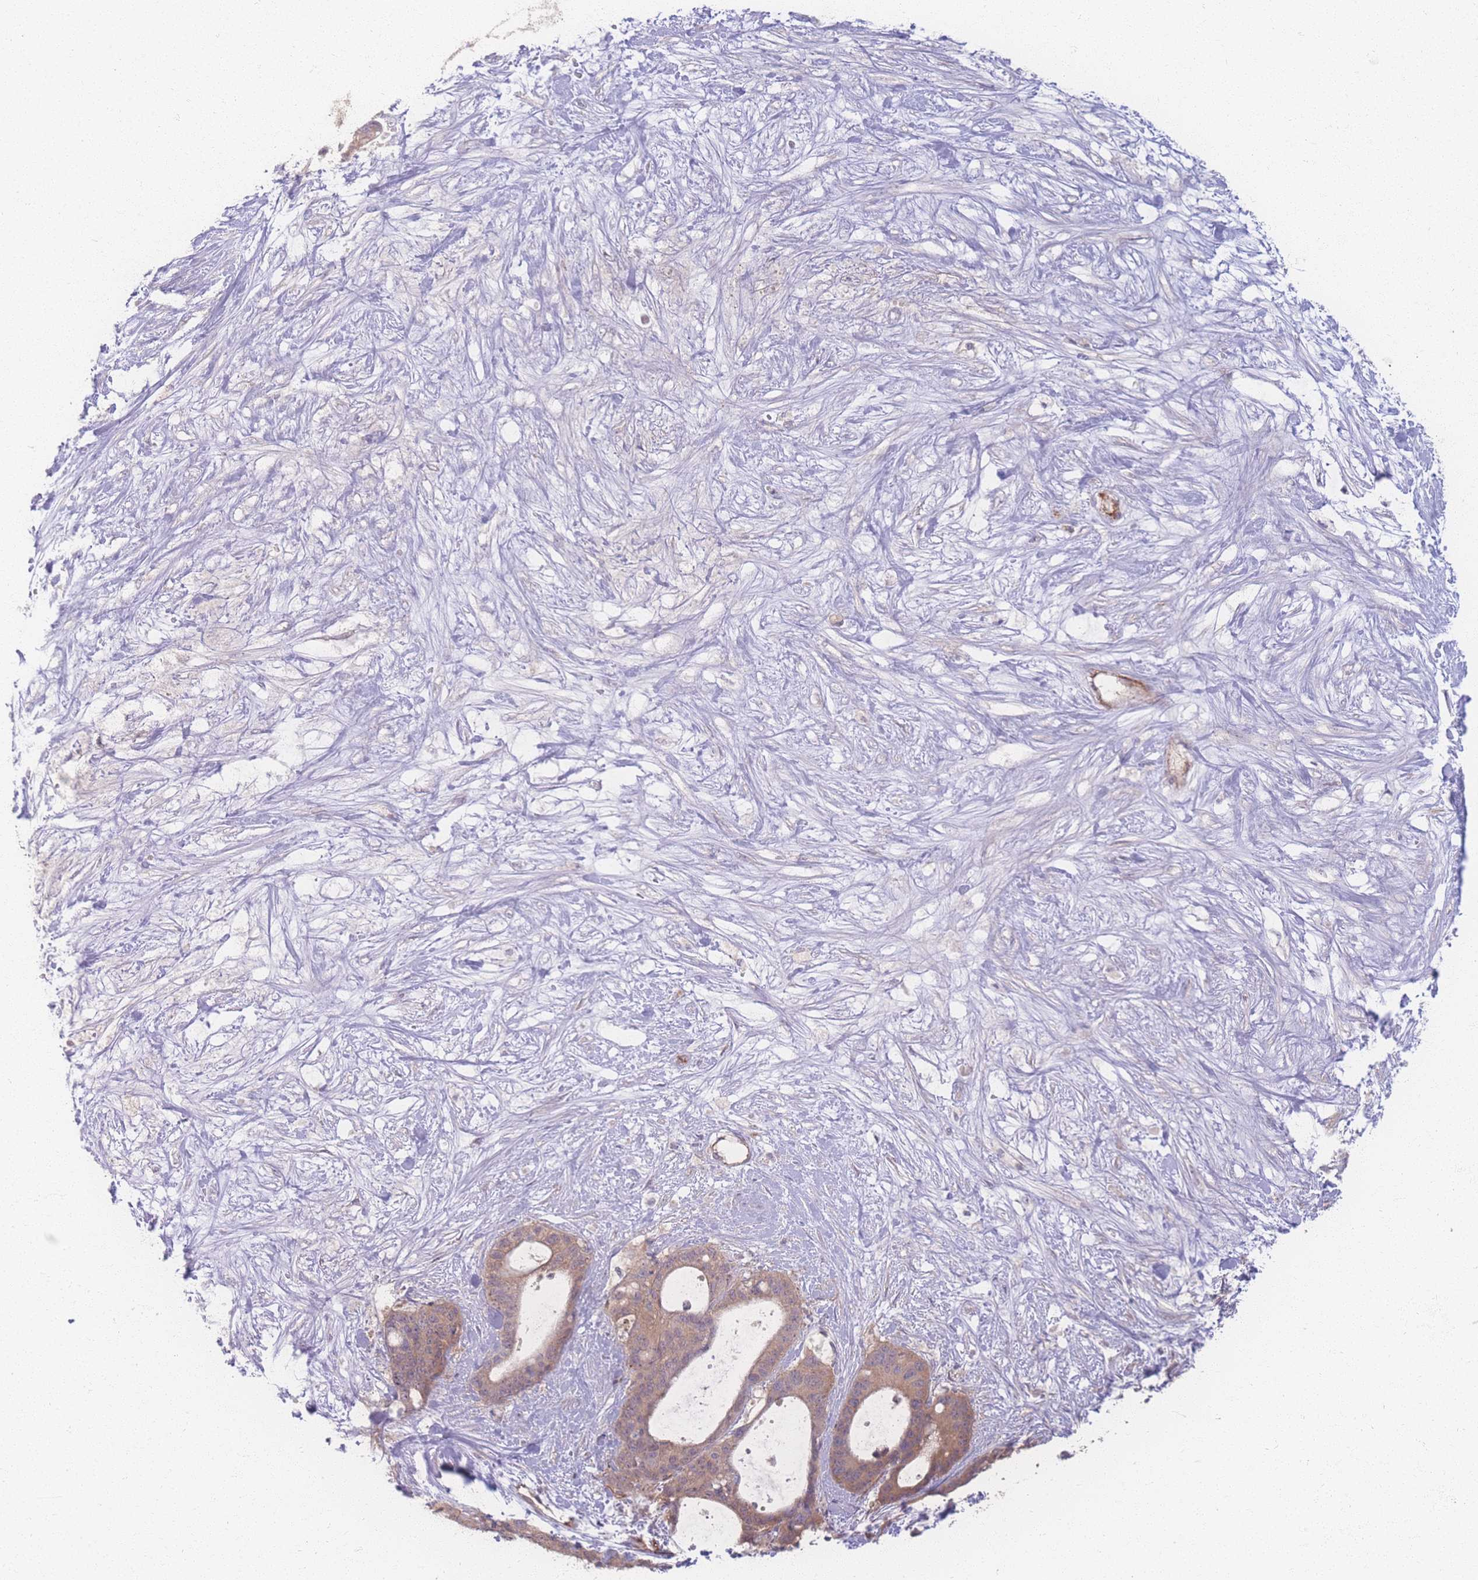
{"staining": {"intensity": "weak", "quantity": ">75%", "location": "cytoplasmic/membranous"}, "tissue": "liver cancer", "cell_type": "Tumor cells", "image_type": "cancer", "snomed": [{"axis": "morphology", "description": "Normal tissue, NOS"}, {"axis": "morphology", "description": "Cholangiocarcinoma"}, {"axis": "topography", "description": "Liver"}, {"axis": "topography", "description": "Peripheral nerve tissue"}], "caption": "A brown stain highlights weak cytoplasmic/membranous expression of a protein in liver cancer (cholangiocarcinoma) tumor cells.", "gene": "INSR", "patient": {"sex": "female", "age": 73}}